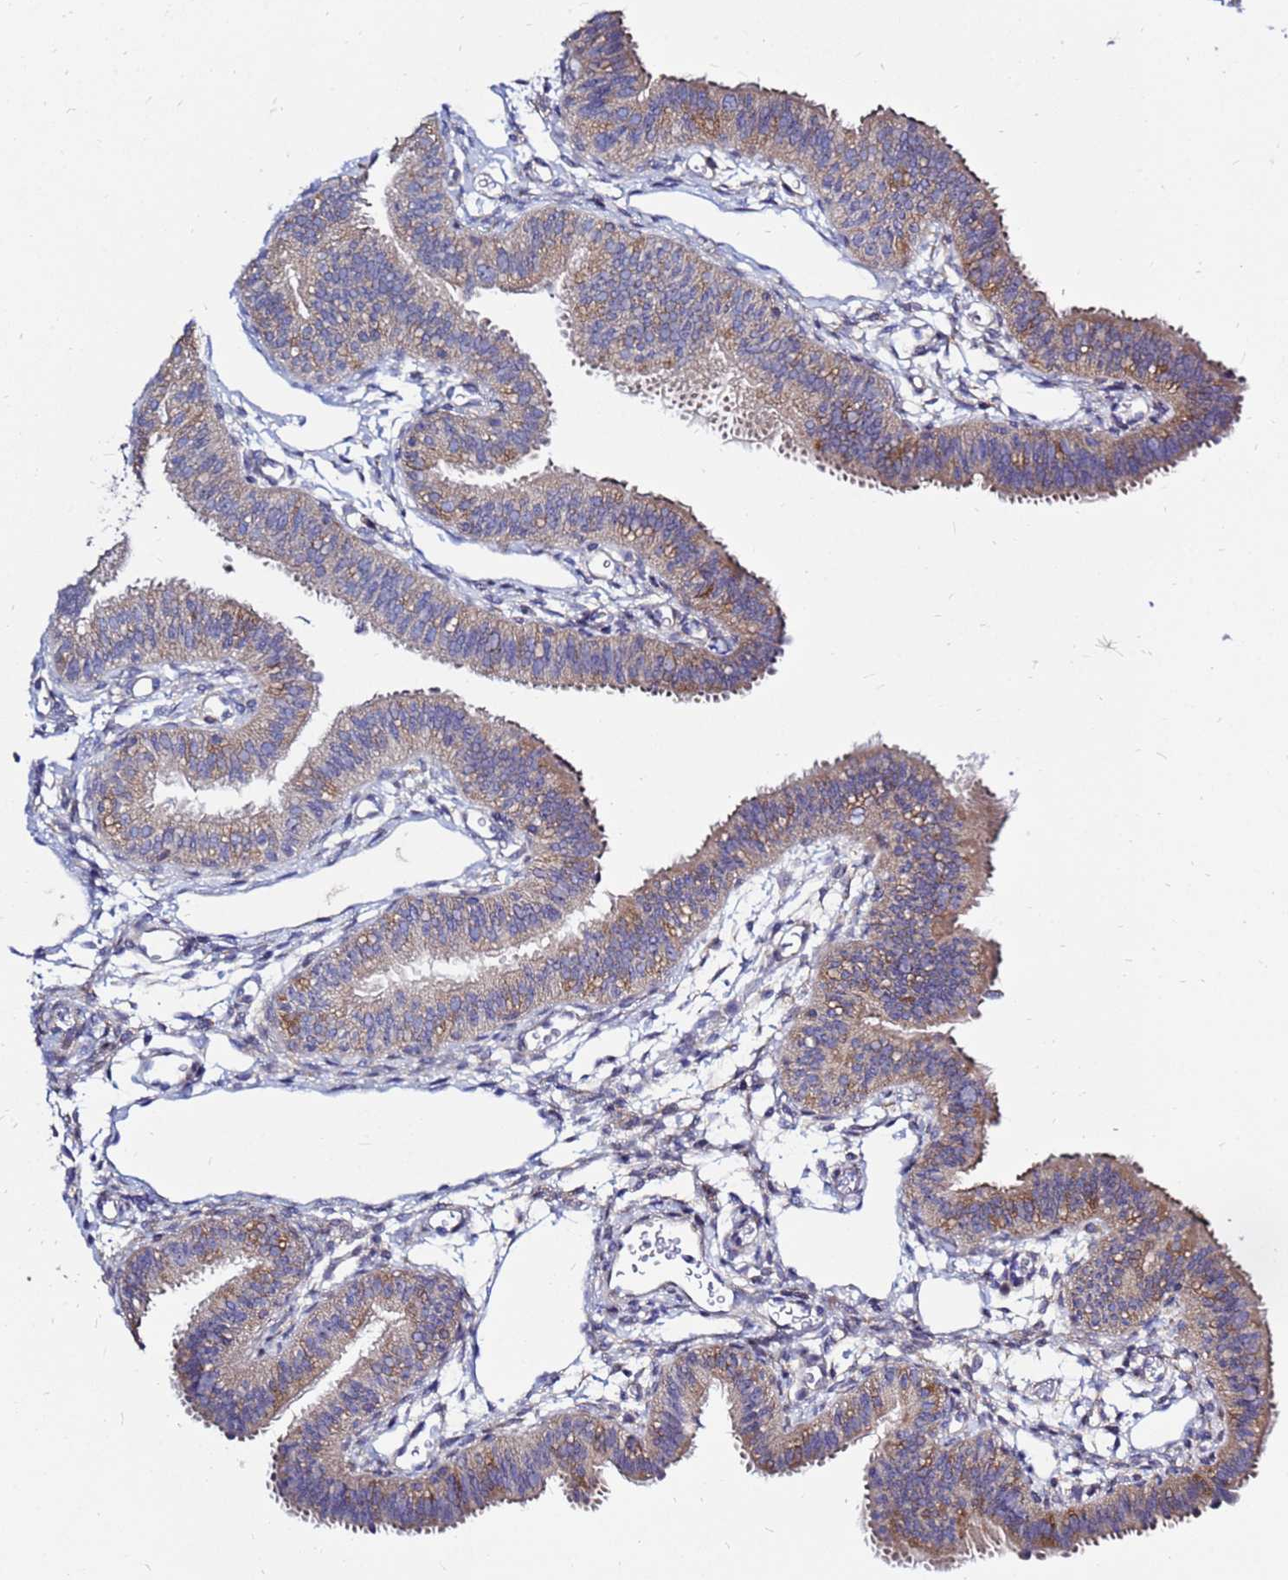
{"staining": {"intensity": "moderate", "quantity": "25%-75%", "location": "cytoplasmic/membranous"}, "tissue": "fallopian tube", "cell_type": "Glandular cells", "image_type": "normal", "snomed": [{"axis": "morphology", "description": "Normal tissue, NOS"}, {"axis": "topography", "description": "Fallopian tube"}], "caption": "Unremarkable fallopian tube demonstrates moderate cytoplasmic/membranous expression in approximately 25%-75% of glandular cells, visualized by immunohistochemistry.", "gene": "MOB2", "patient": {"sex": "female", "age": 35}}